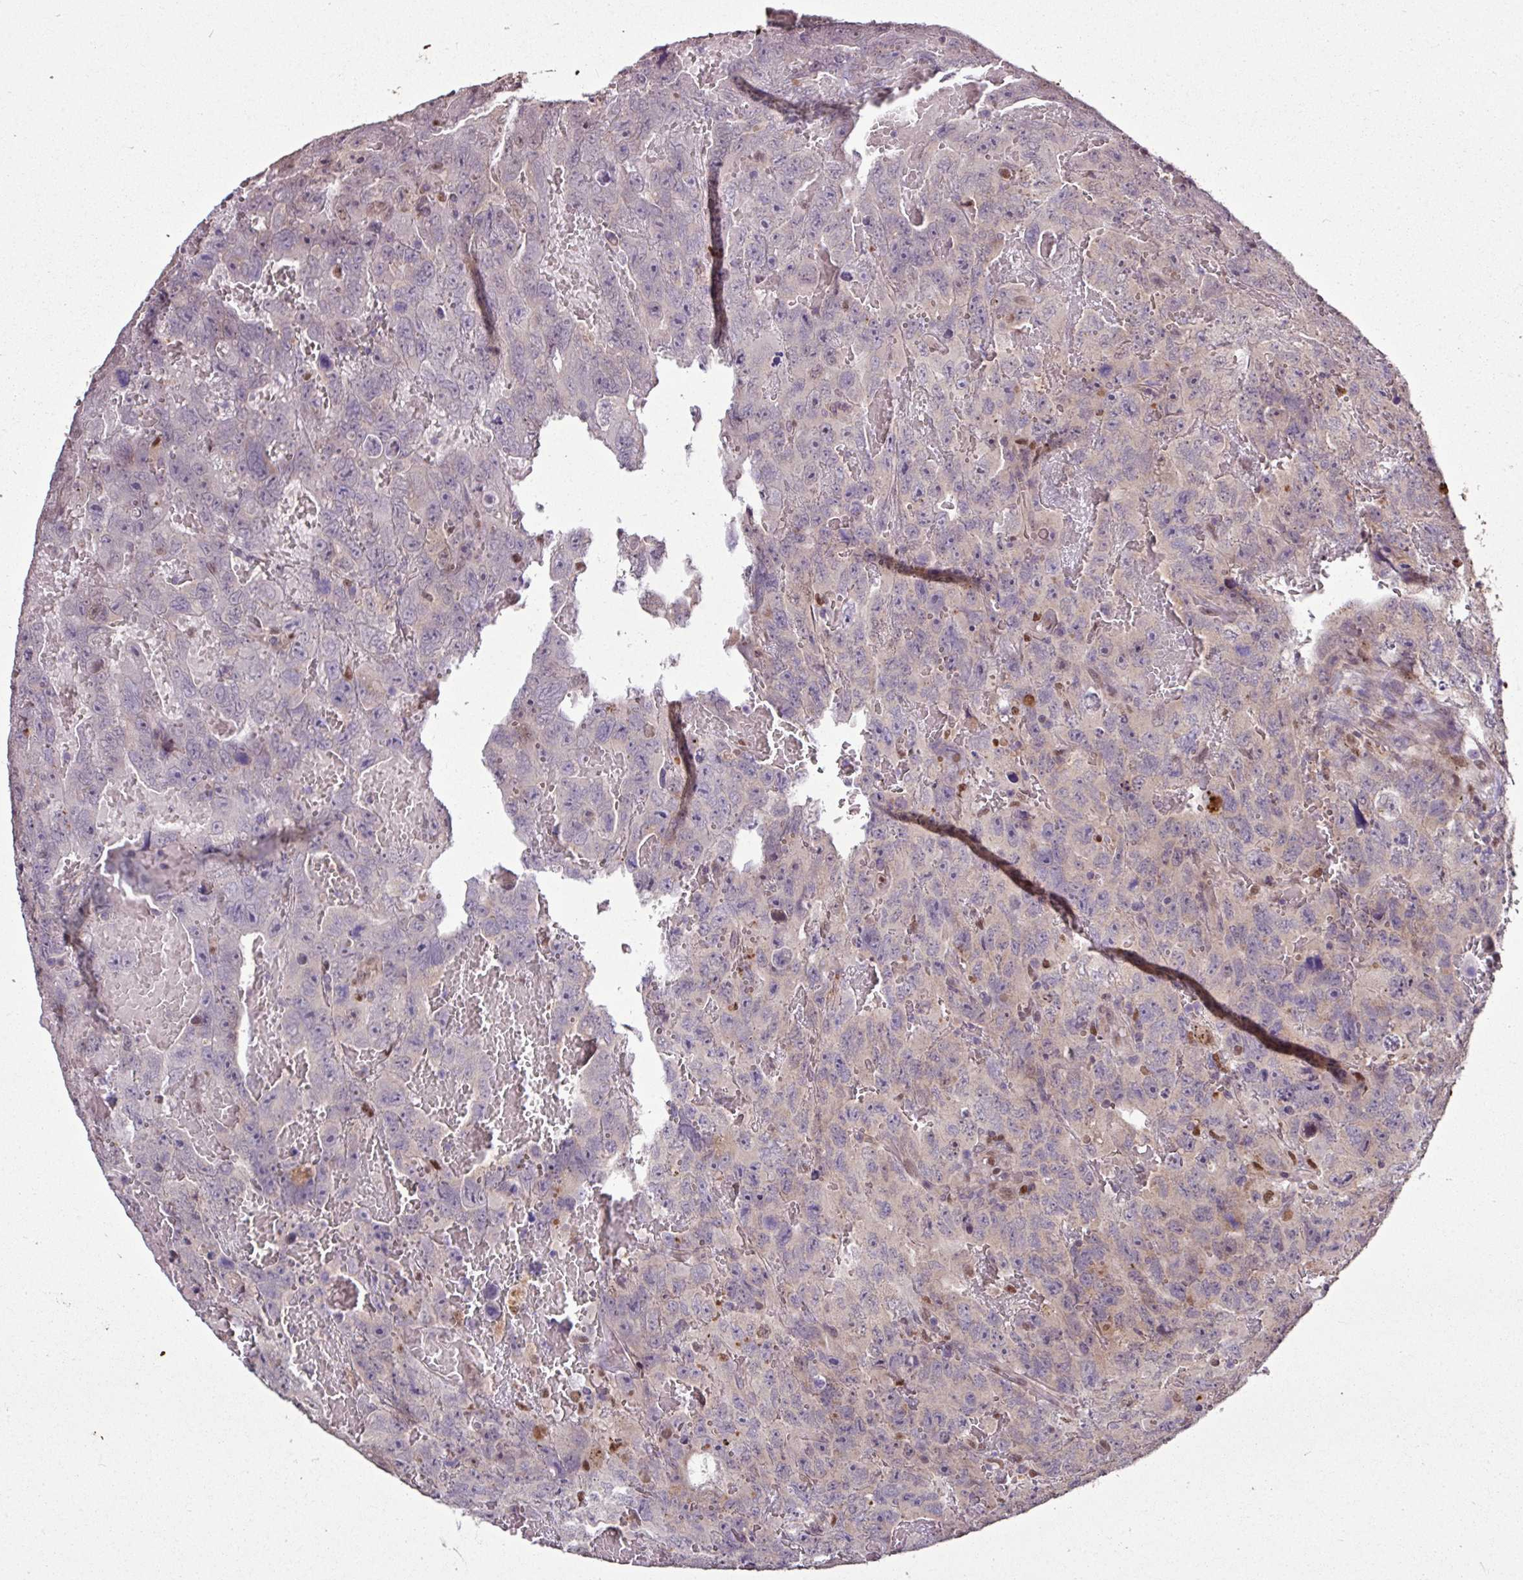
{"staining": {"intensity": "negative", "quantity": "none", "location": "none"}, "tissue": "testis cancer", "cell_type": "Tumor cells", "image_type": "cancer", "snomed": [{"axis": "morphology", "description": "Carcinoma, Embryonal, NOS"}, {"axis": "topography", "description": "Testis"}], "caption": "High power microscopy image of an immunohistochemistry (IHC) image of testis embryonal carcinoma, revealing no significant staining in tumor cells.", "gene": "SKIC2", "patient": {"sex": "male", "age": 45}}